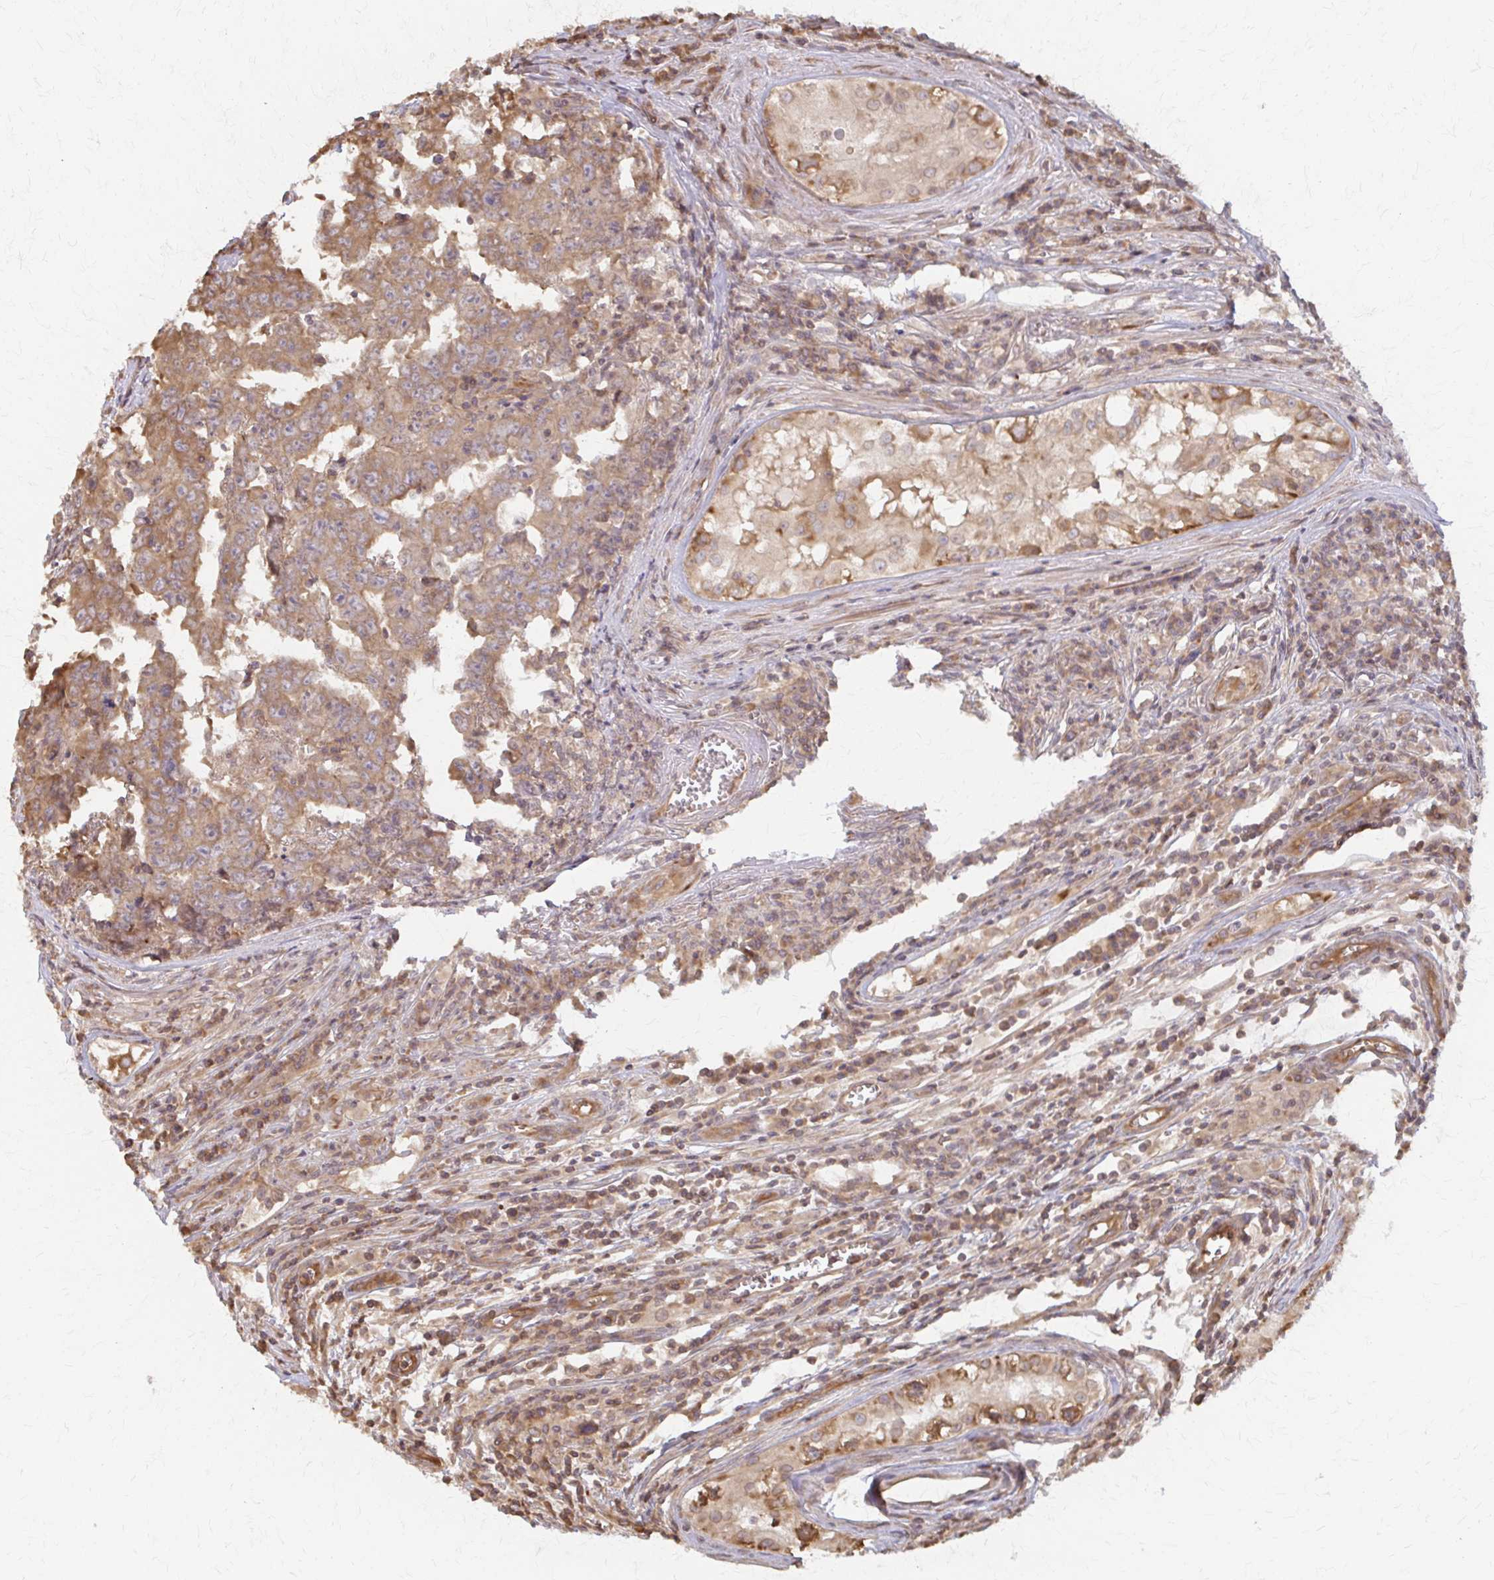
{"staining": {"intensity": "moderate", "quantity": ">75%", "location": "cytoplasmic/membranous"}, "tissue": "testis cancer", "cell_type": "Tumor cells", "image_type": "cancer", "snomed": [{"axis": "morphology", "description": "Carcinoma, Embryonal, NOS"}, {"axis": "topography", "description": "Testis"}], "caption": "This photomicrograph demonstrates embryonal carcinoma (testis) stained with immunohistochemistry to label a protein in brown. The cytoplasmic/membranous of tumor cells show moderate positivity for the protein. Nuclei are counter-stained blue.", "gene": "ARHGAP35", "patient": {"sex": "male", "age": 22}}